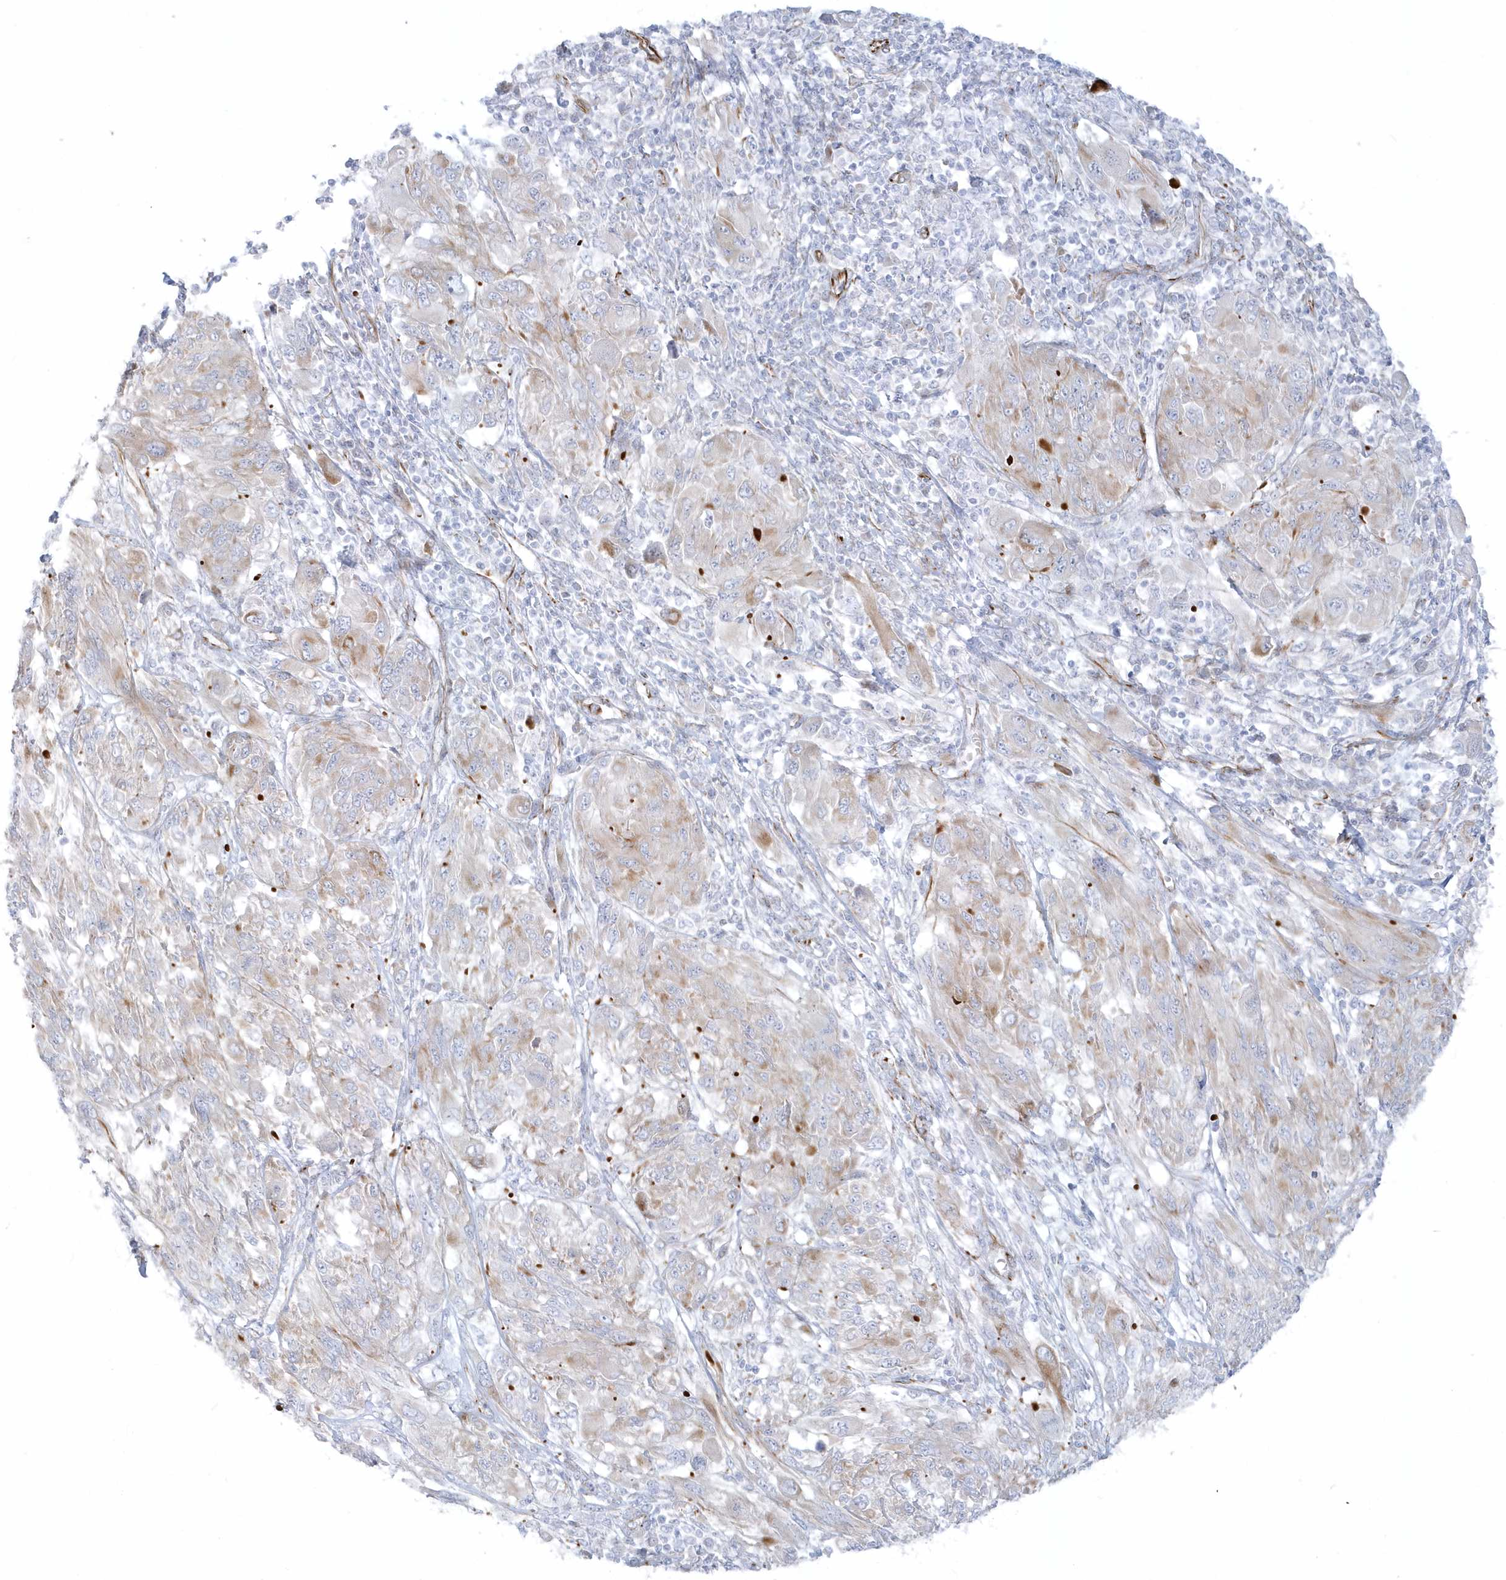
{"staining": {"intensity": "moderate", "quantity": "<25%", "location": "cytoplasmic/membranous"}, "tissue": "melanoma", "cell_type": "Tumor cells", "image_type": "cancer", "snomed": [{"axis": "morphology", "description": "Malignant melanoma, NOS"}, {"axis": "topography", "description": "Skin"}], "caption": "This image demonstrates immunohistochemistry staining of human melanoma, with low moderate cytoplasmic/membranous expression in about <25% of tumor cells.", "gene": "PPIL6", "patient": {"sex": "female", "age": 91}}